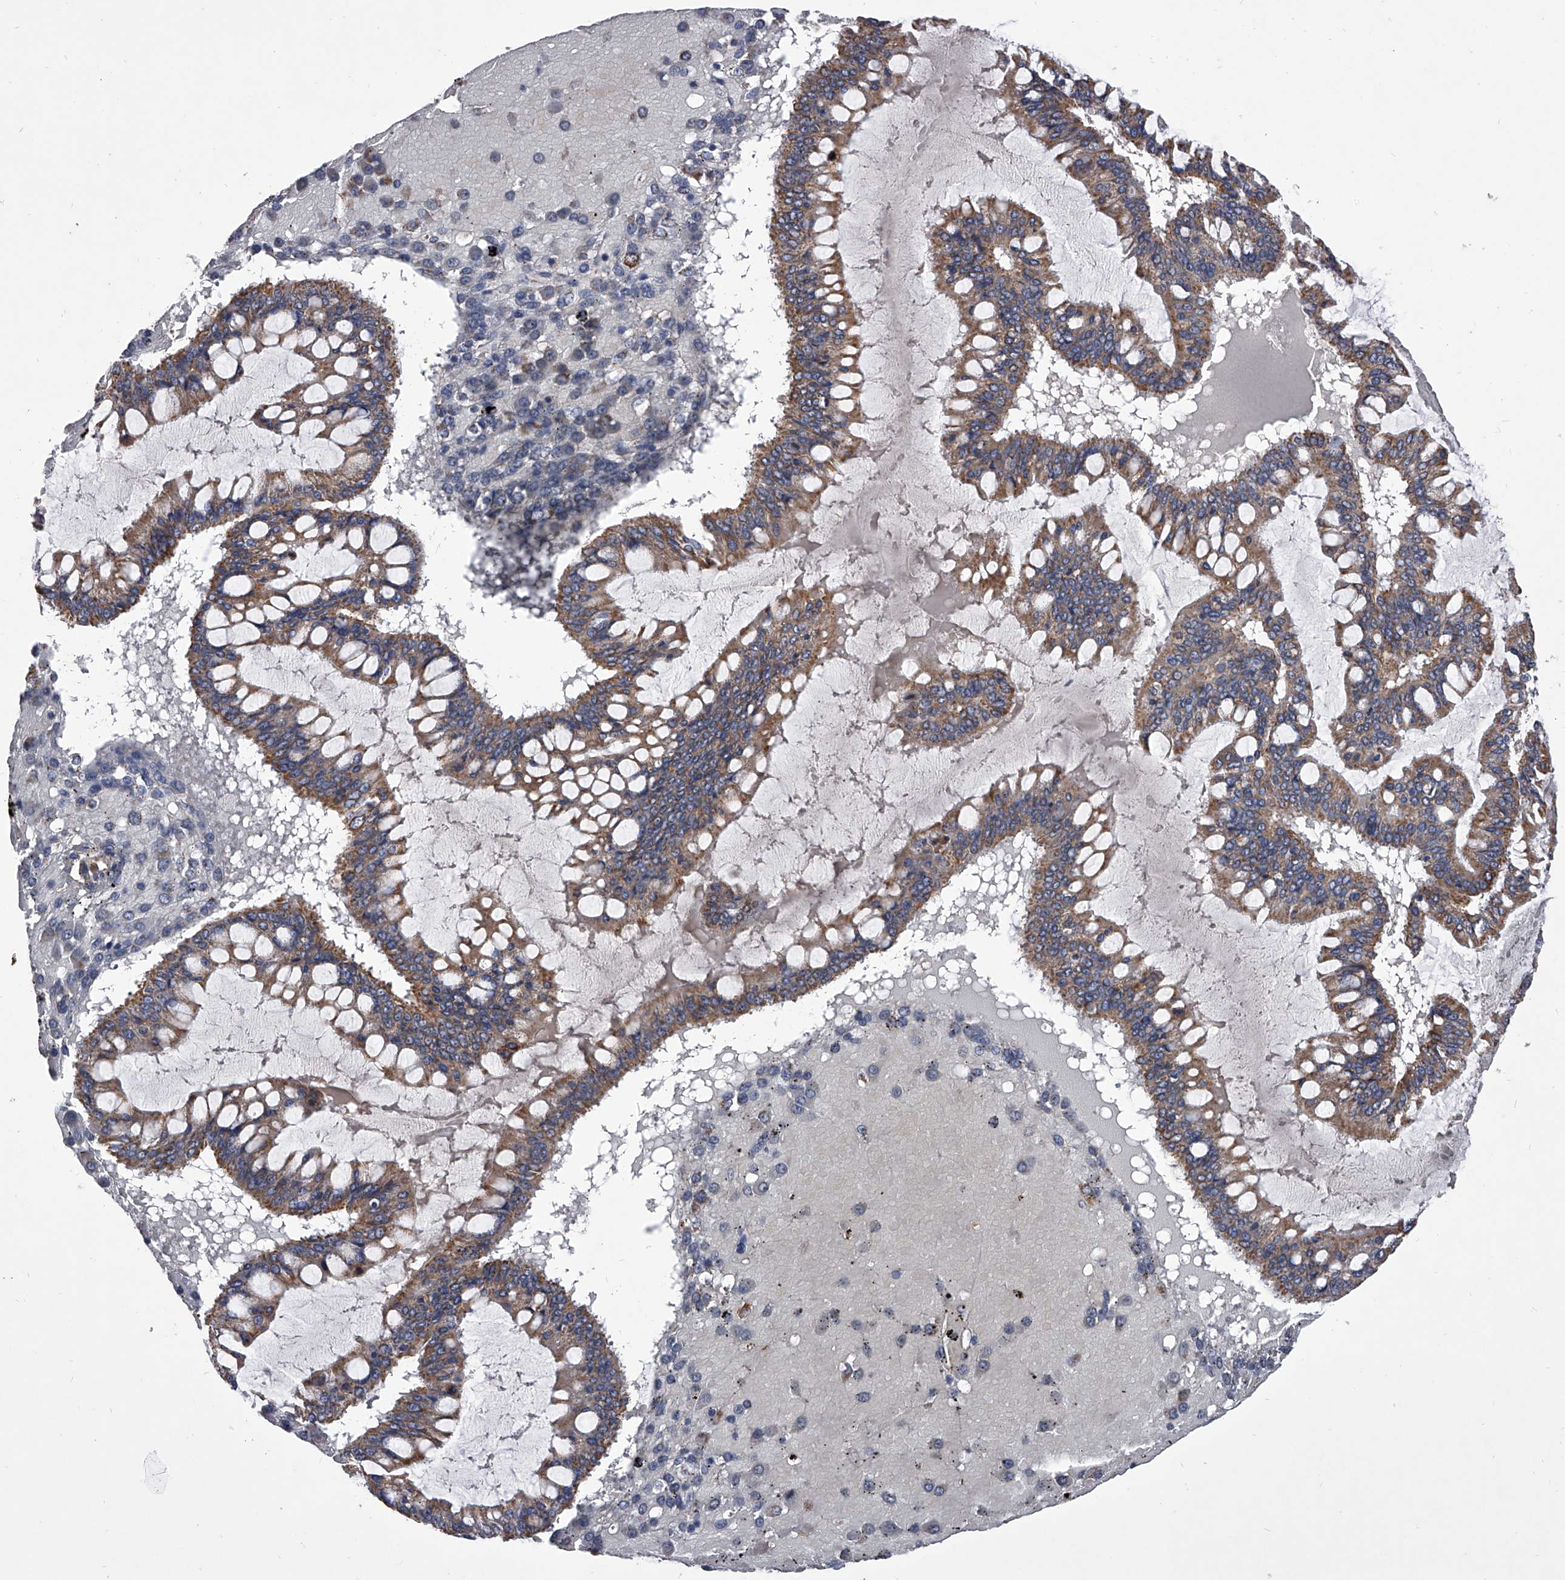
{"staining": {"intensity": "moderate", "quantity": ">75%", "location": "cytoplasmic/membranous"}, "tissue": "ovarian cancer", "cell_type": "Tumor cells", "image_type": "cancer", "snomed": [{"axis": "morphology", "description": "Cystadenocarcinoma, mucinous, NOS"}, {"axis": "topography", "description": "Ovary"}], "caption": "Tumor cells display moderate cytoplasmic/membranous staining in about >75% of cells in mucinous cystadenocarcinoma (ovarian). The staining is performed using DAB brown chromogen to label protein expression. The nuclei are counter-stained blue using hematoxylin.", "gene": "NRP1", "patient": {"sex": "female", "age": 73}}